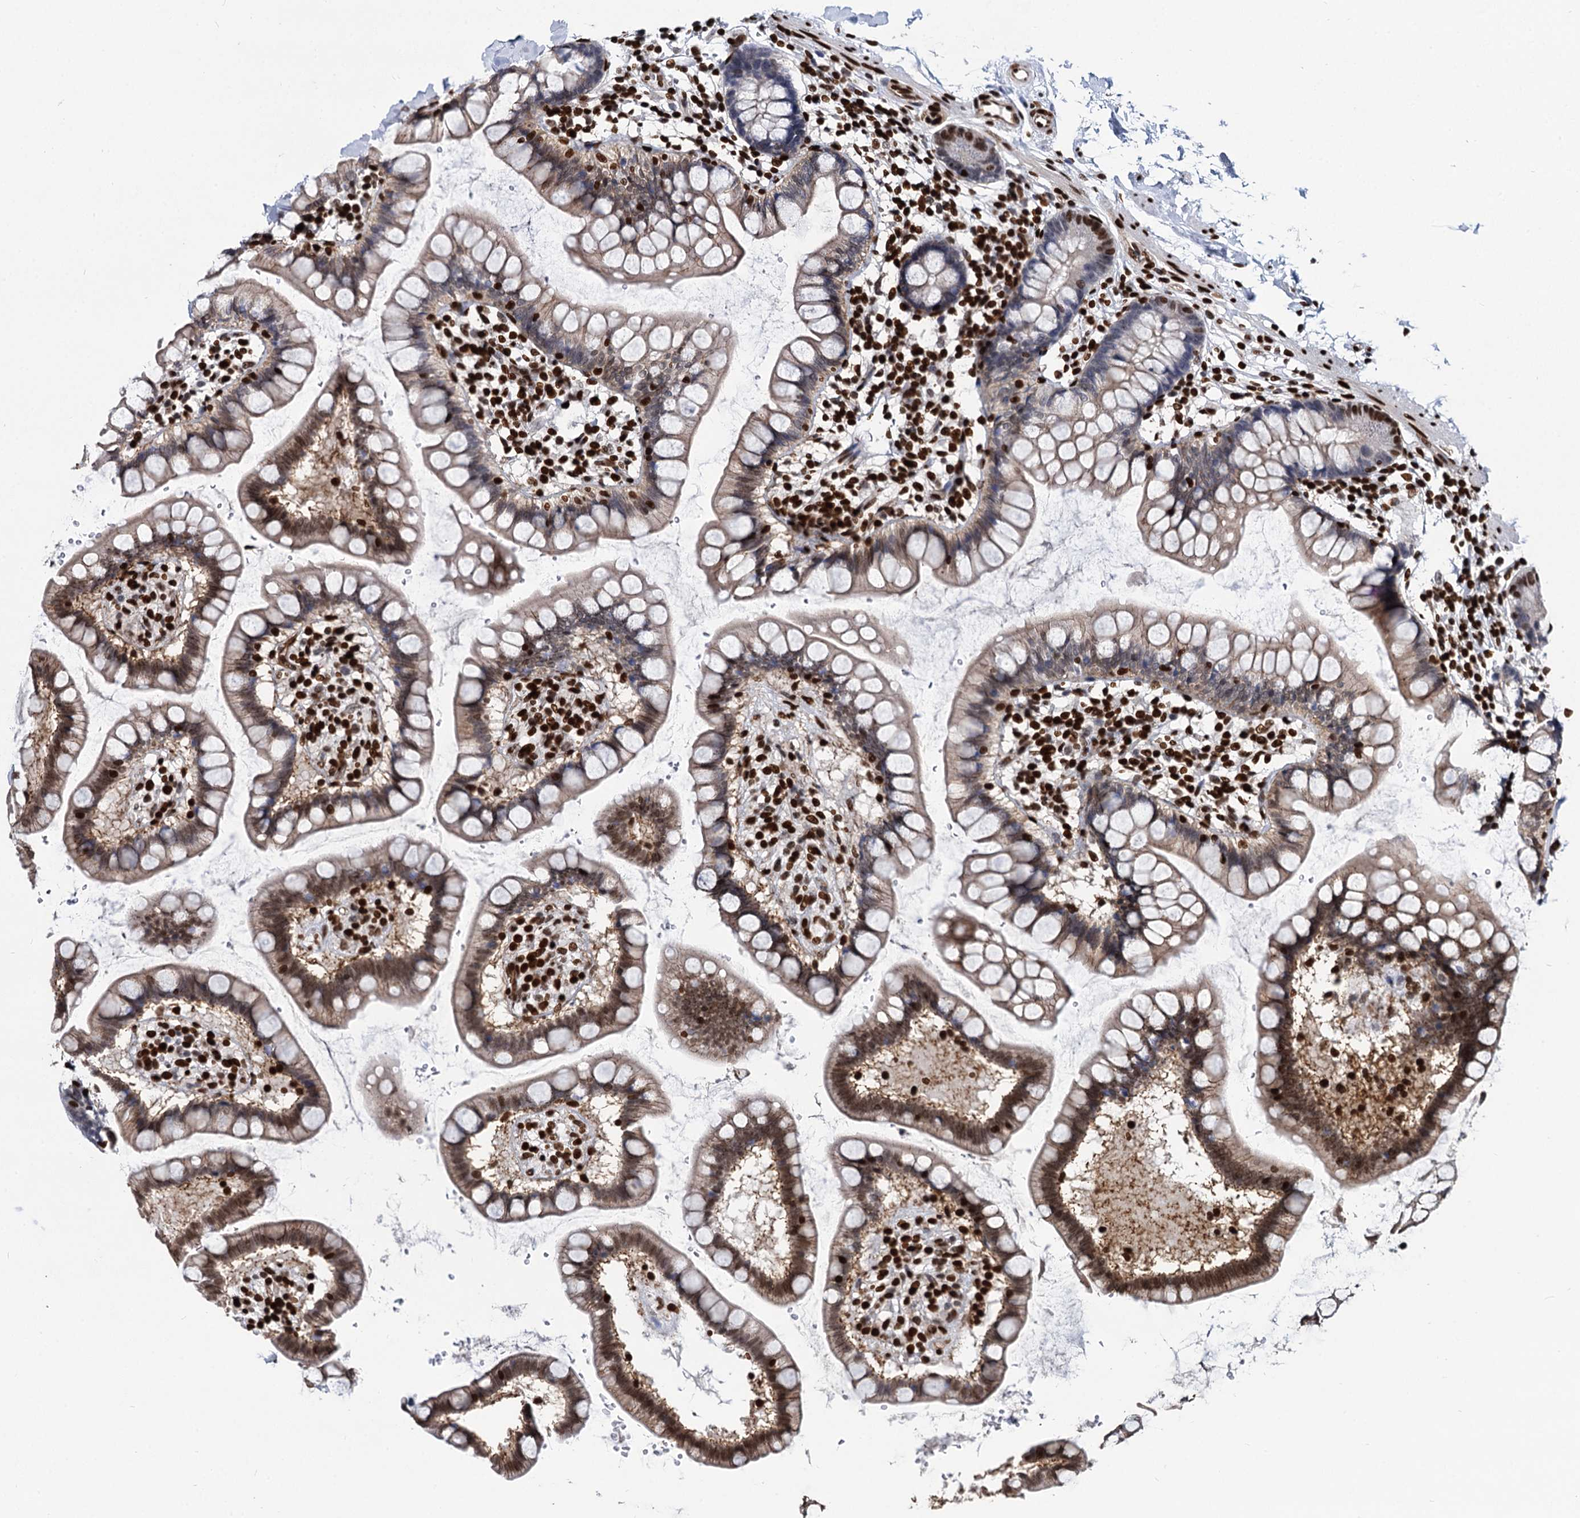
{"staining": {"intensity": "moderate", "quantity": "25%-75%", "location": "cytoplasmic/membranous,nuclear"}, "tissue": "small intestine", "cell_type": "Glandular cells", "image_type": "normal", "snomed": [{"axis": "morphology", "description": "Normal tissue, NOS"}, {"axis": "topography", "description": "Small intestine"}], "caption": "The micrograph displays immunohistochemical staining of unremarkable small intestine. There is moderate cytoplasmic/membranous,nuclear staining is seen in about 25%-75% of glandular cells. The protein of interest is stained brown, and the nuclei are stained in blue (DAB (3,3'-diaminobenzidine) IHC with brightfield microscopy, high magnification).", "gene": "MECP2", "patient": {"sex": "female", "age": 84}}